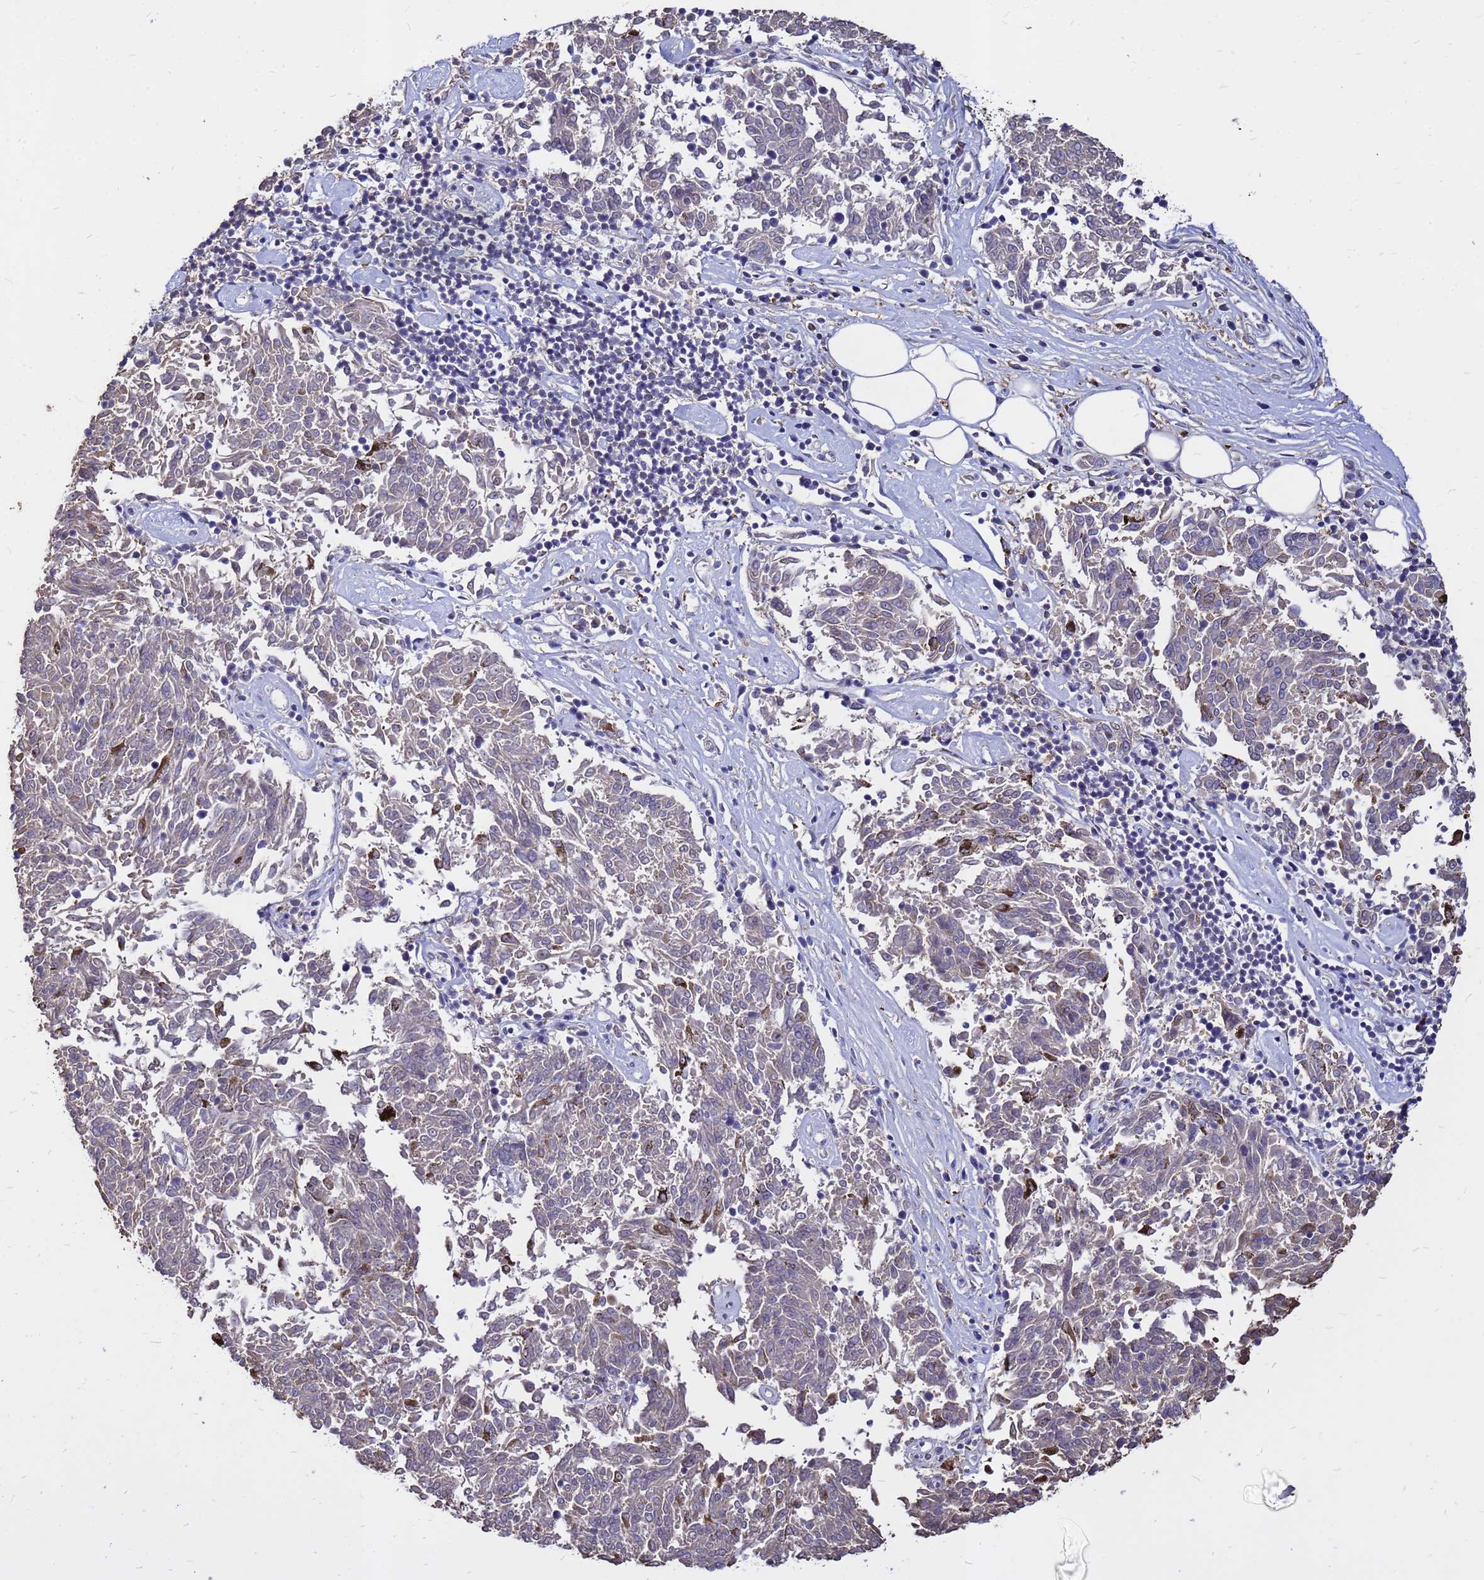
{"staining": {"intensity": "negative", "quantity": "none", "location": "none"}, "tissue": "melanoma", "cell_type": "Tumor cells", "image_type": "cancer", "snomed": [{"axis": "morphology", "description": "Malignant melanoma, NOS"}, {"axis": "topography", "description": "Skin"}], "caption": "The immunohistochemistry image has no significant expression in tumor cells of malignant melanoma tissue.", "gene": "MOB2", "patient": {"sex": "female", "age": 72}}